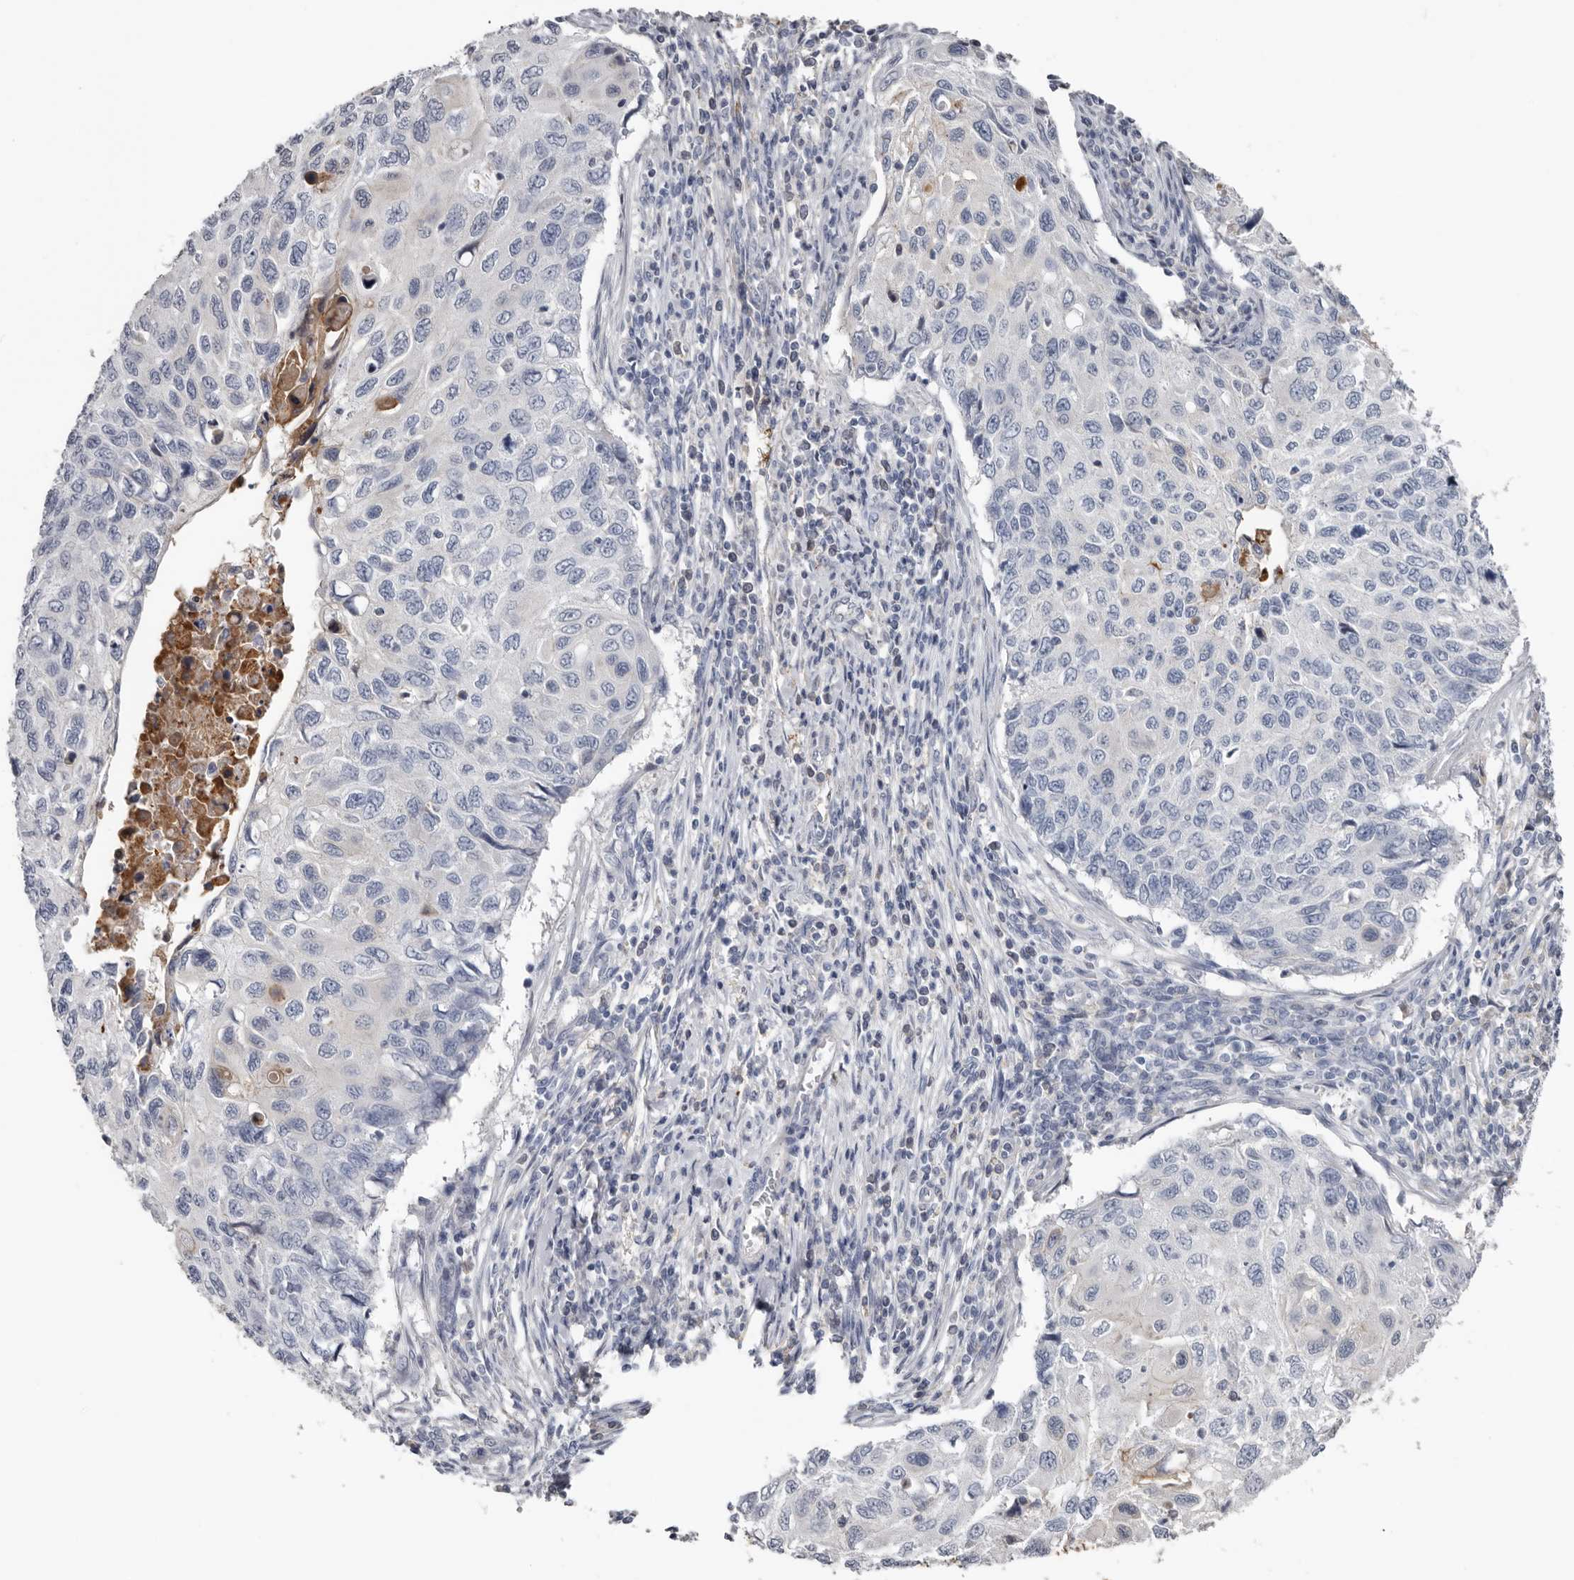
{"staining": {"intensity": "moderate", "quantity": "<25%", "location": "cytoplasmic/membranous"}, "tissue": "cervical cancer", "cell_type": "Tumor cells", "image_type": "cancer", "snomed": [{"axis": "morphology", "description": "Squamous cell carcinoma, NOS"}, {"axis": "topography", "description": "Cervix"}], "caption": "A histopathology image showing moderate cytoplasmic/membranous positivity in about <25% of tumor cells in squamous cell carcinoma (cervical), as visualized by brown immunohistochemical staining.", "gene": "FABP7", "patient": {"sex": "female", "age": 70}}